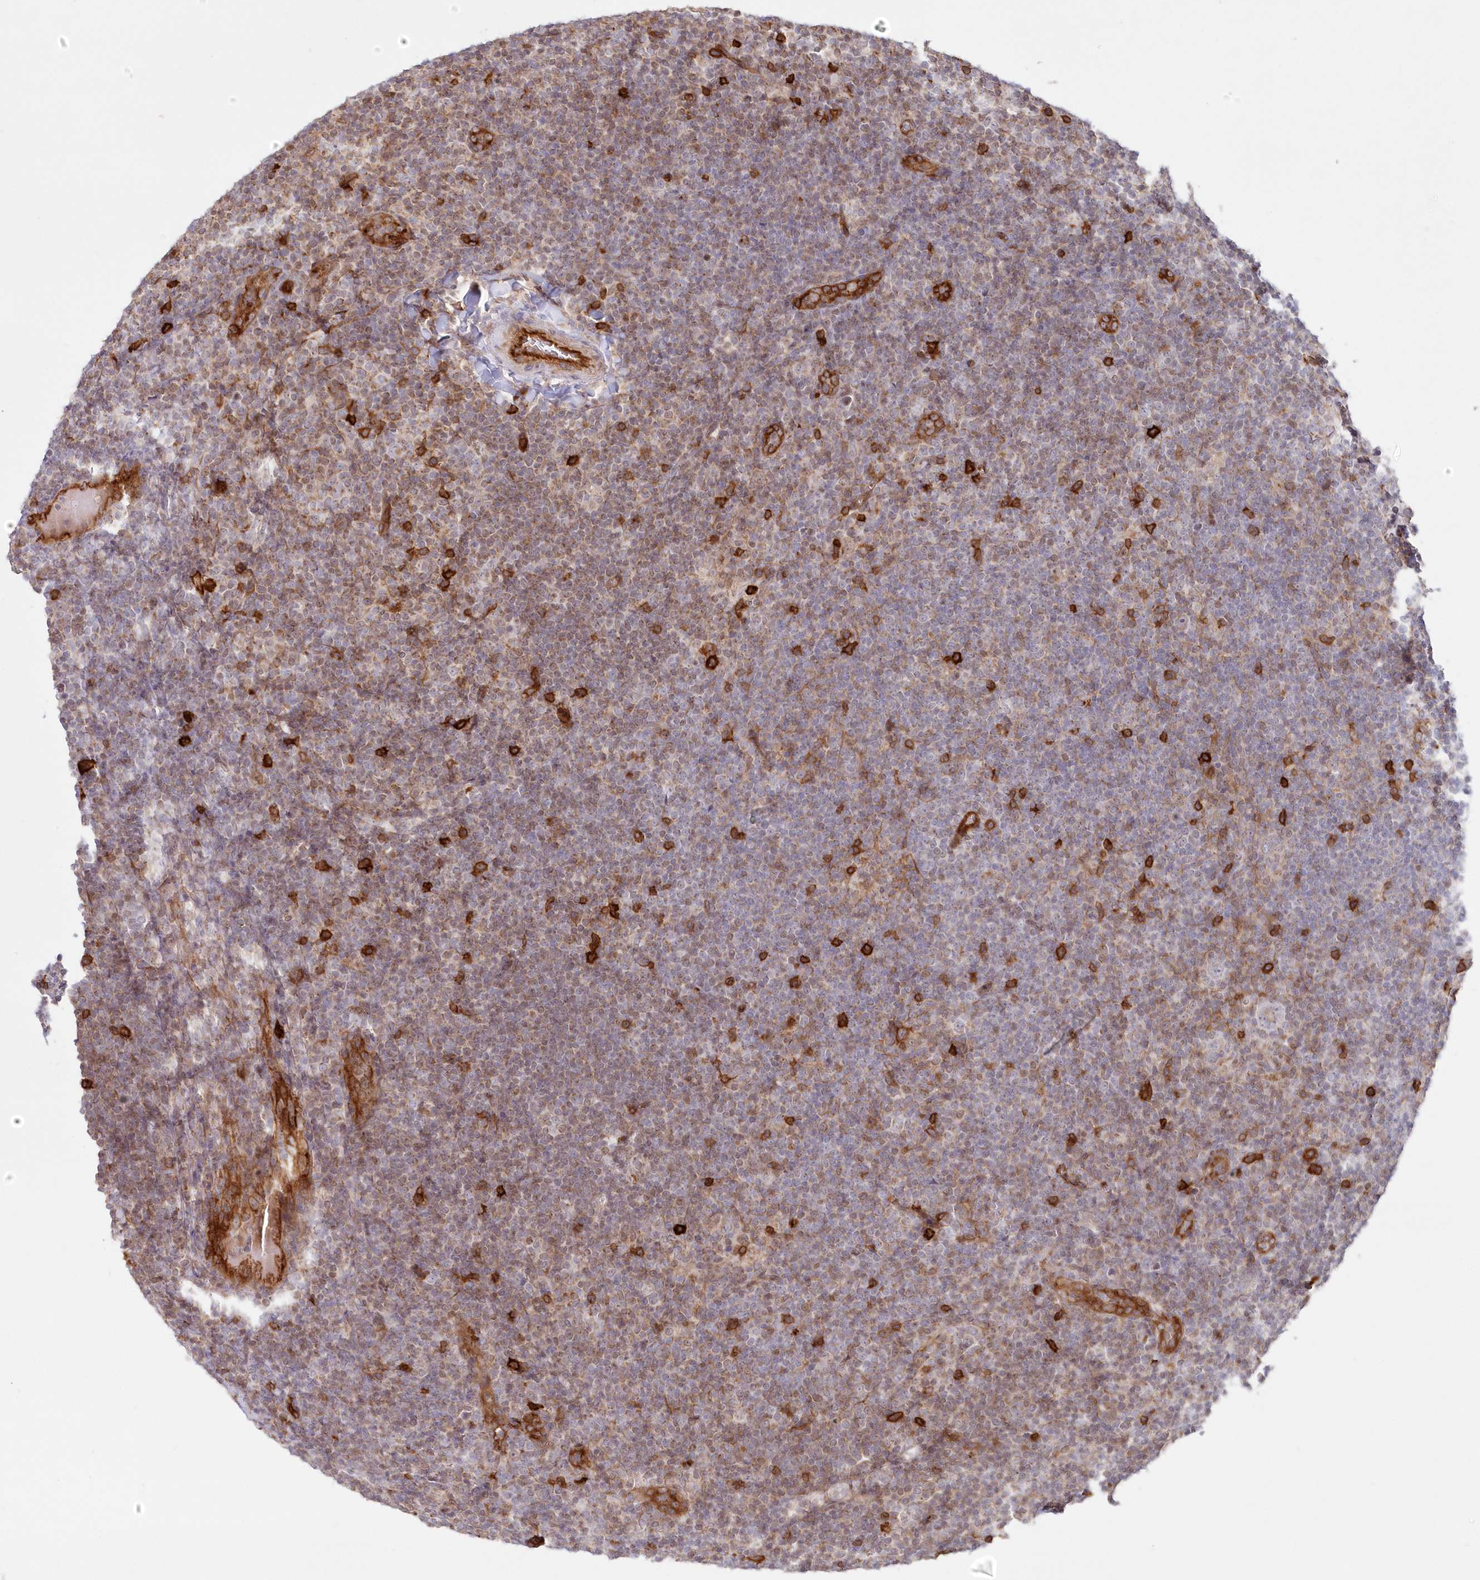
{"staining": {"intensity": "negative", "quantity": "none", "location": "none"}, "tissue": "lymphoma", "cell_type": "Tumor cells", "image_type": "cancer", "snomed": [{"axis": "morphology", "description": "Hodgkin's disease, NOS"}, {"axis": "topography", "description": "Lymph node"}], "caption": "Image shows no significant protein positivity in tumor cells of Hodgkin's disease.", "gene": "AFAP1L2", "patient": {"sex": "female", "age": 57}}